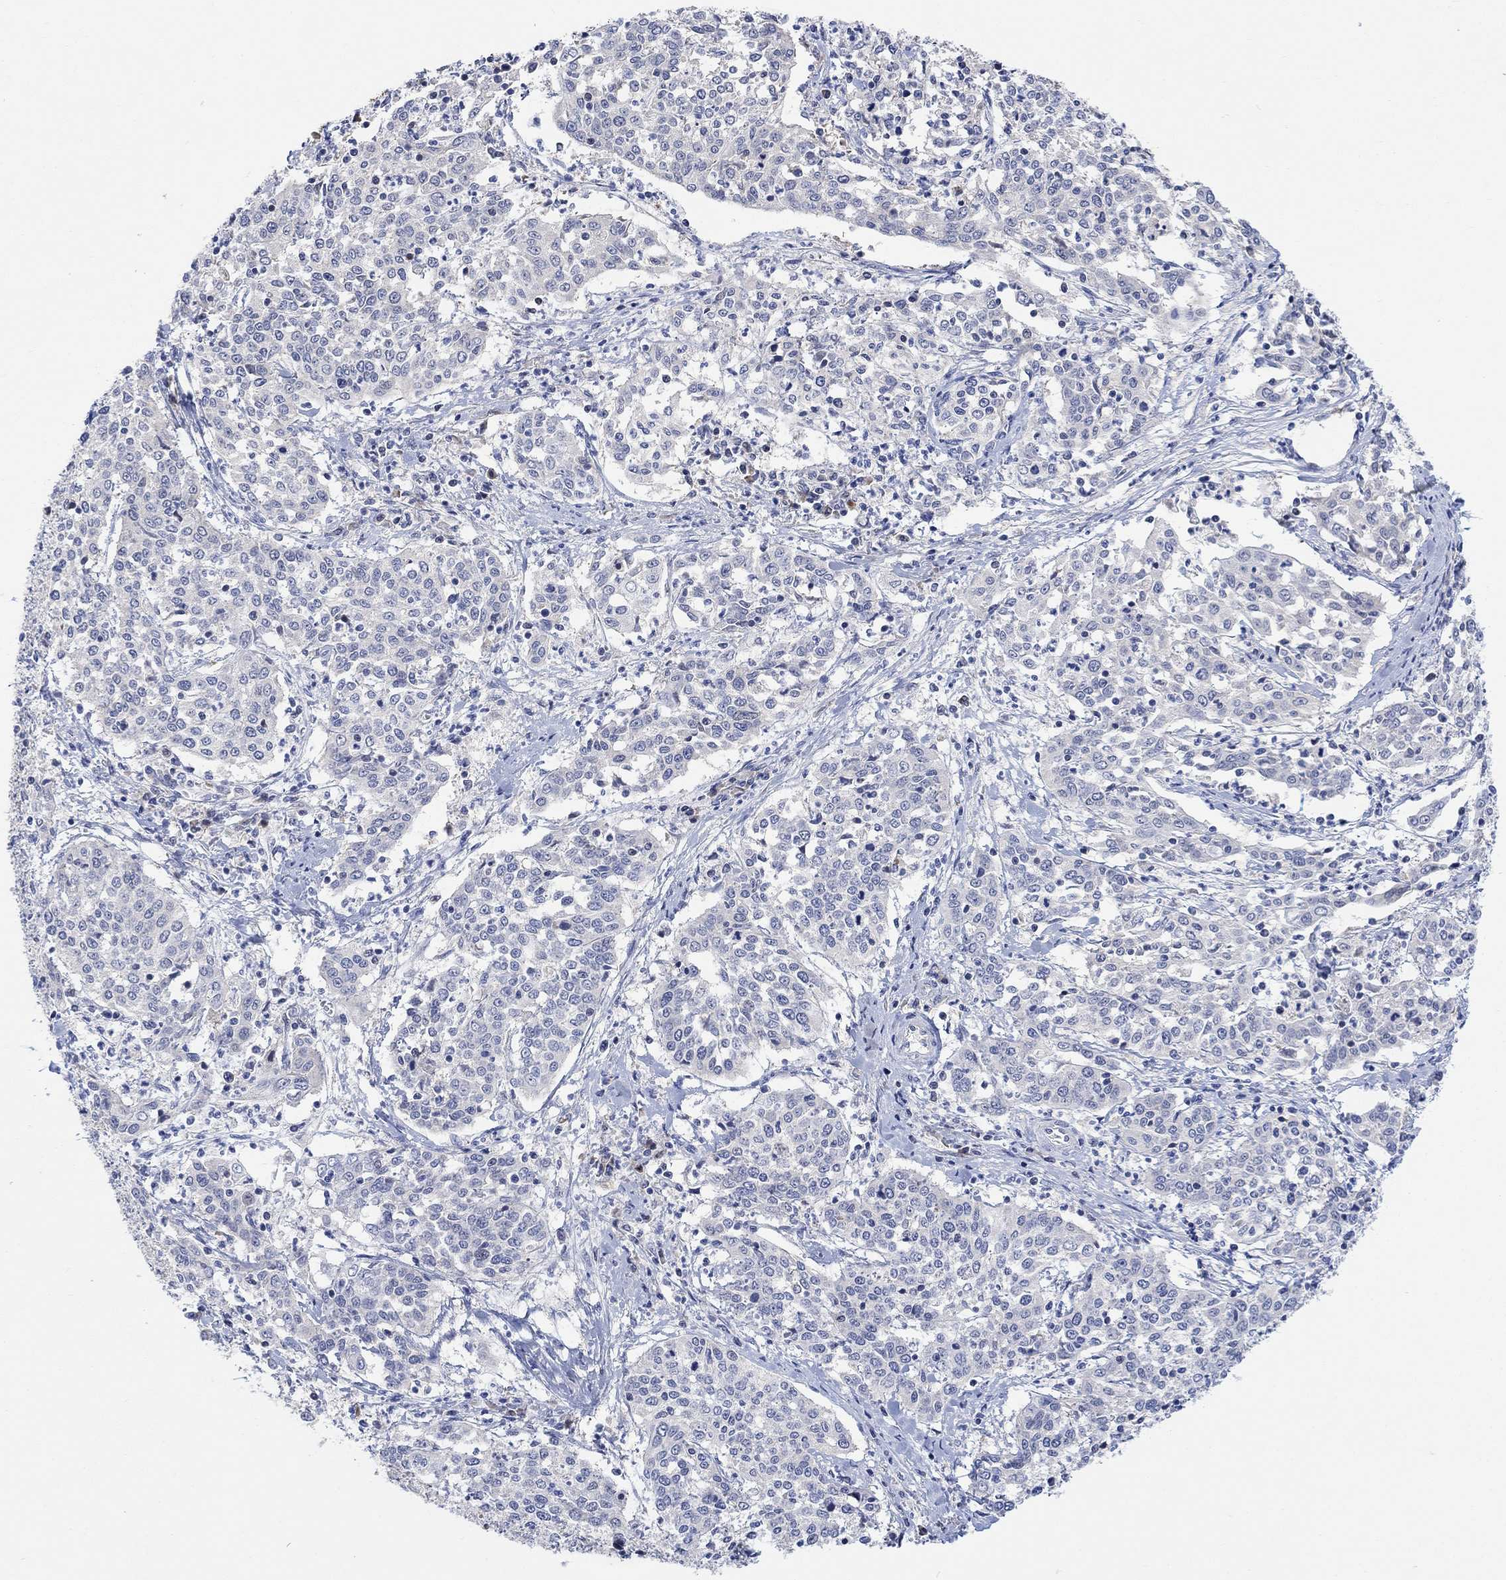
{"staining": {"intensity": "negative", "quantity": "none", "location": "none"}, "tissue": "cervical cancer", "cell_type": "Tumor cells", "image_type": "cancer", "snomed": [{"axis": "morphology", "description": "Squamous cell carcinoma, NOS"}, {"axis": "topography", "description": "Cervix"}], "caption": "Squamous cell carcinoma (cervical) was stained to show a protein in brown. There is no significant expression in tumor cells.", "gene": "CNTF", "patient": {"sex": "female", "age": 41}}